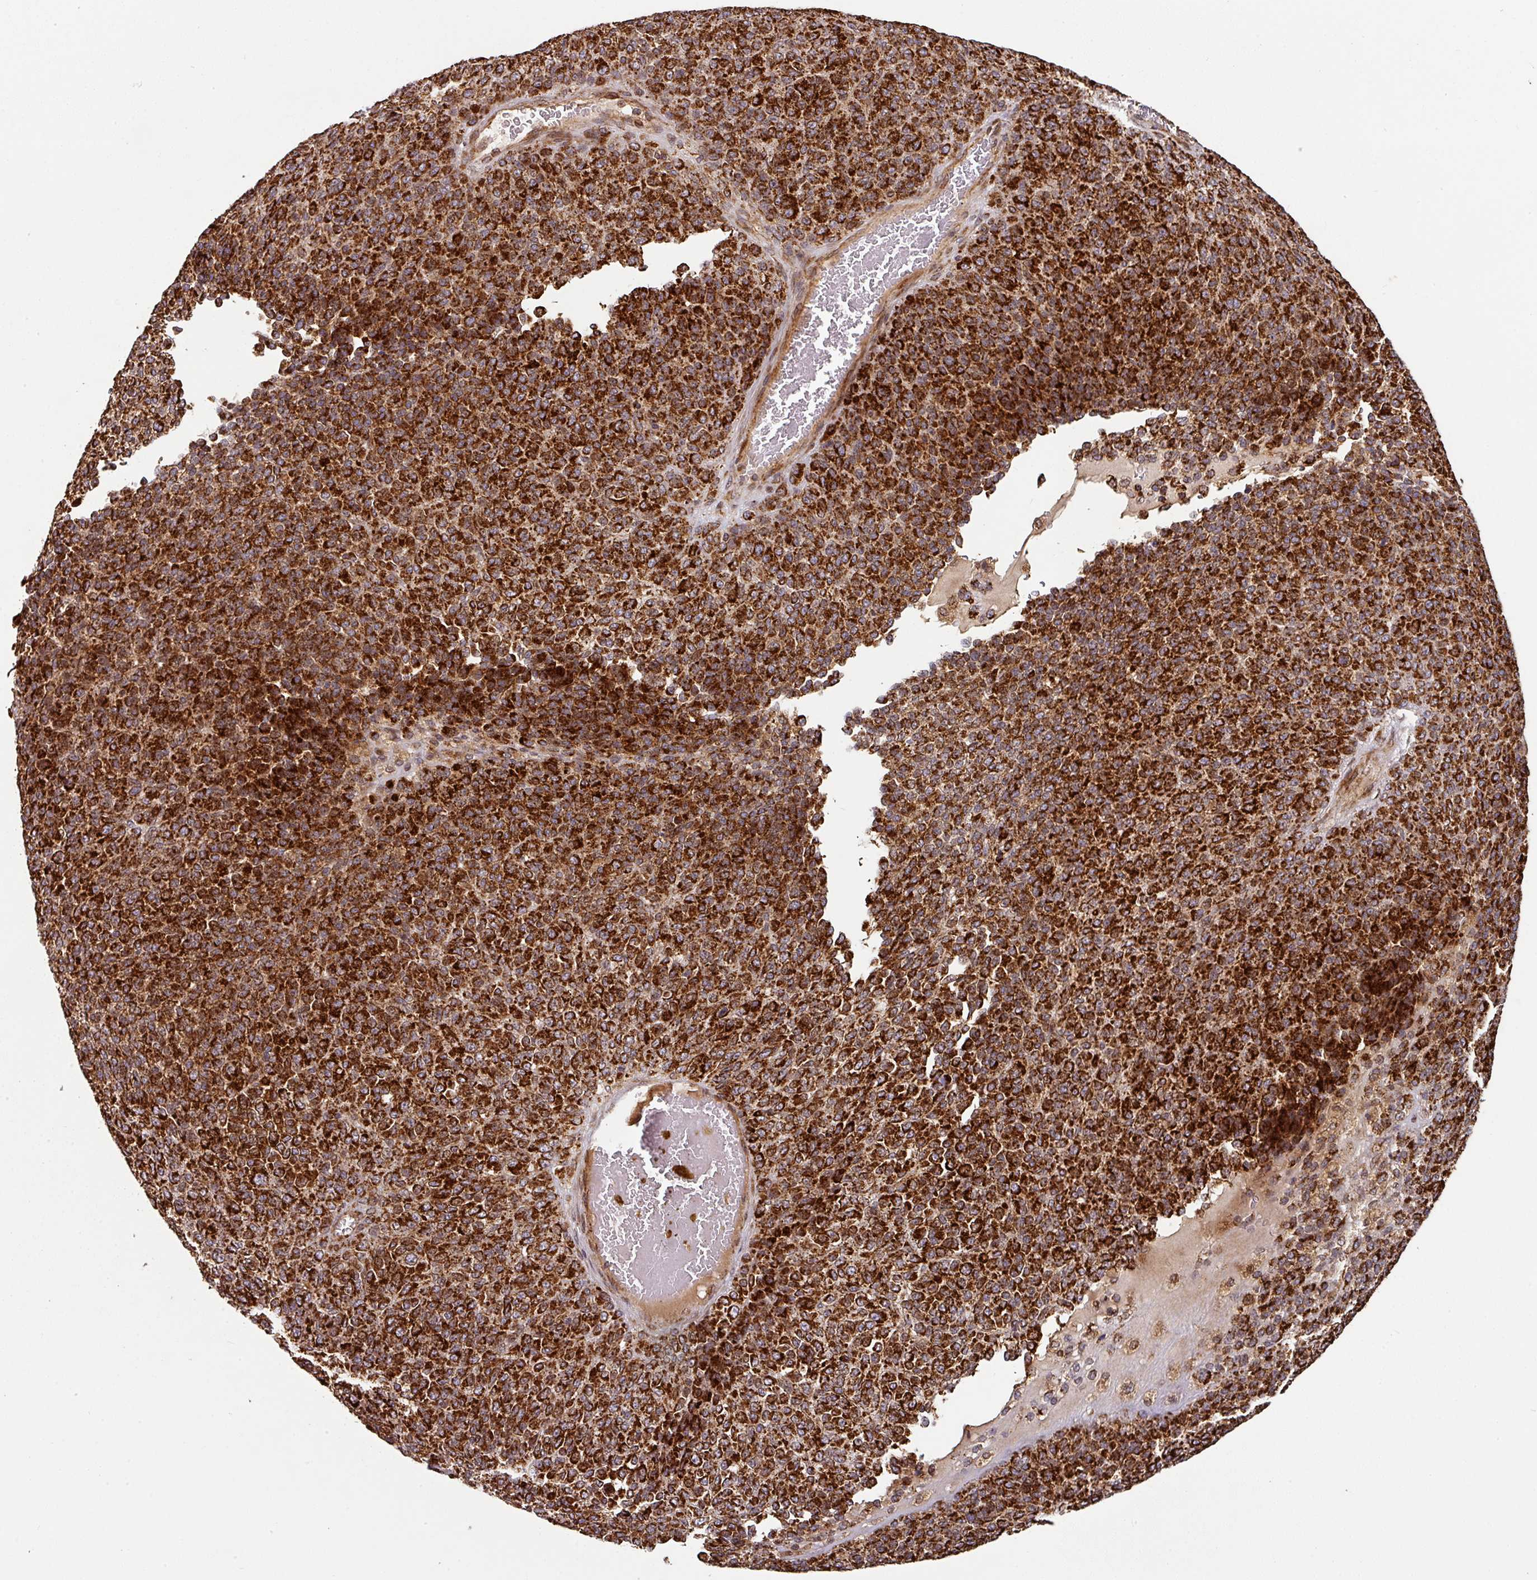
{"staining": {"intensity": "strong", "quantity": ">75%", "location": "cytoplasmic/membranous"}, "tissue": "melanoma", "cell_type": "Tumor cells", "image_type": "cancer", "snomed": [{"axis": "morphology", "description": "Malignant melanoma, Metastatic site"}, {"axis": "topography", "description": "Brain"}], "caption": "DAB immunohistochemical staining of human melanoma displays strong cytoplasmic/membranous protein expression in about >75% of tumor cells.", "gene": "TRAP1", "patient": {"sex": "female", "age": 56}}